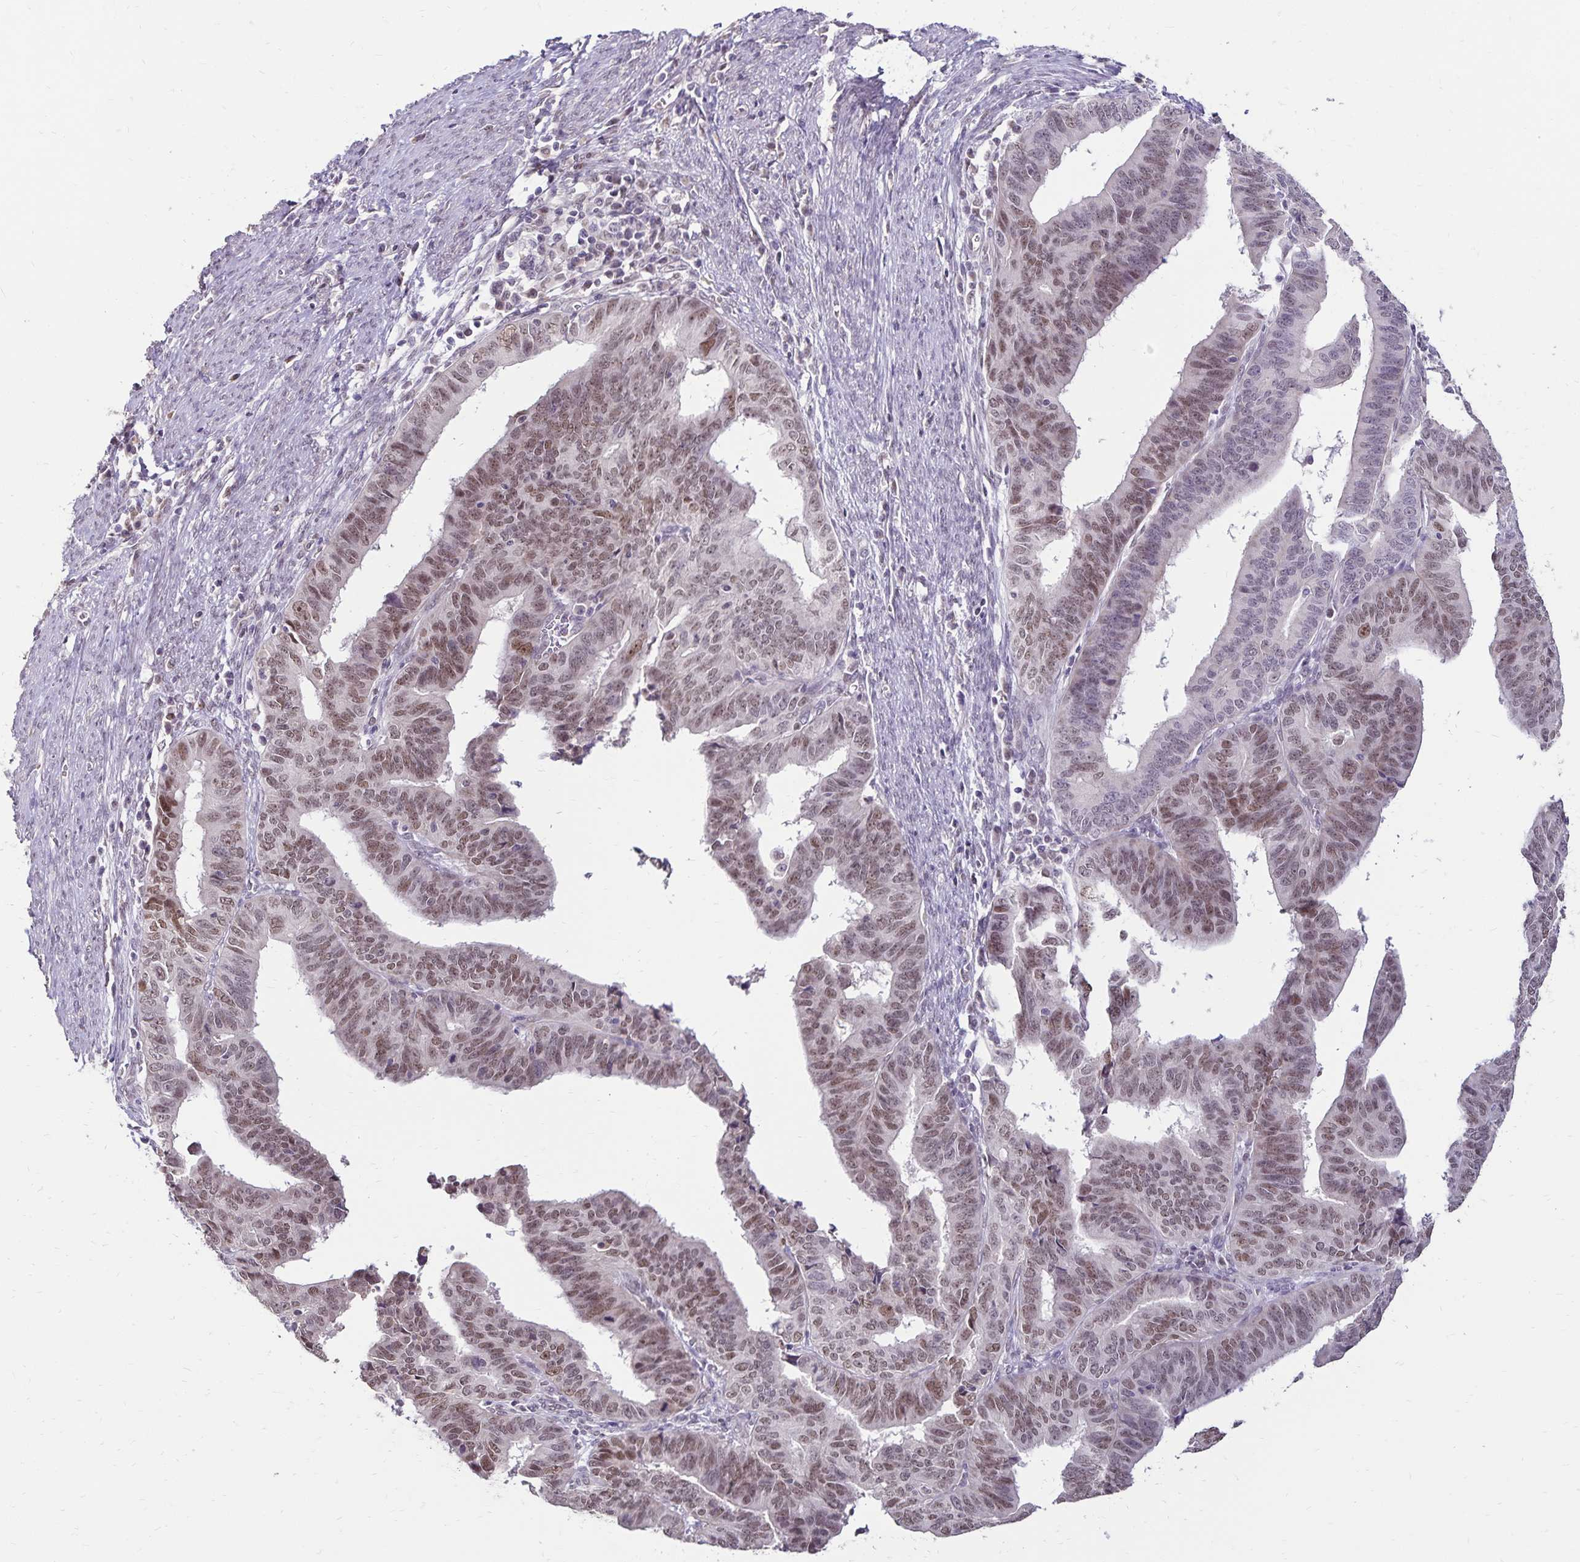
{"staining": {"intensity": "moderate", "quantity": ">75%", "location": "nuclear"}, "tissue": "endometrial cancer", "cell_type": "Tumor cells", "image_type": "cancer", "snomed": [{"axis": "morphology", "description": "Adenocarcinoma, NOS"}, {"axis": "topography", "description": "Endometrium"}], "caption": "Tumor cells show medium levels of moderate nuclear expression in approximately >75% of cells in human adenocarcinoma (endometrial). (Brightfield microscopy of DAB IHC at high magnification).", "gene": "POLB", "patient": {"sex": "female", "age": 65}}